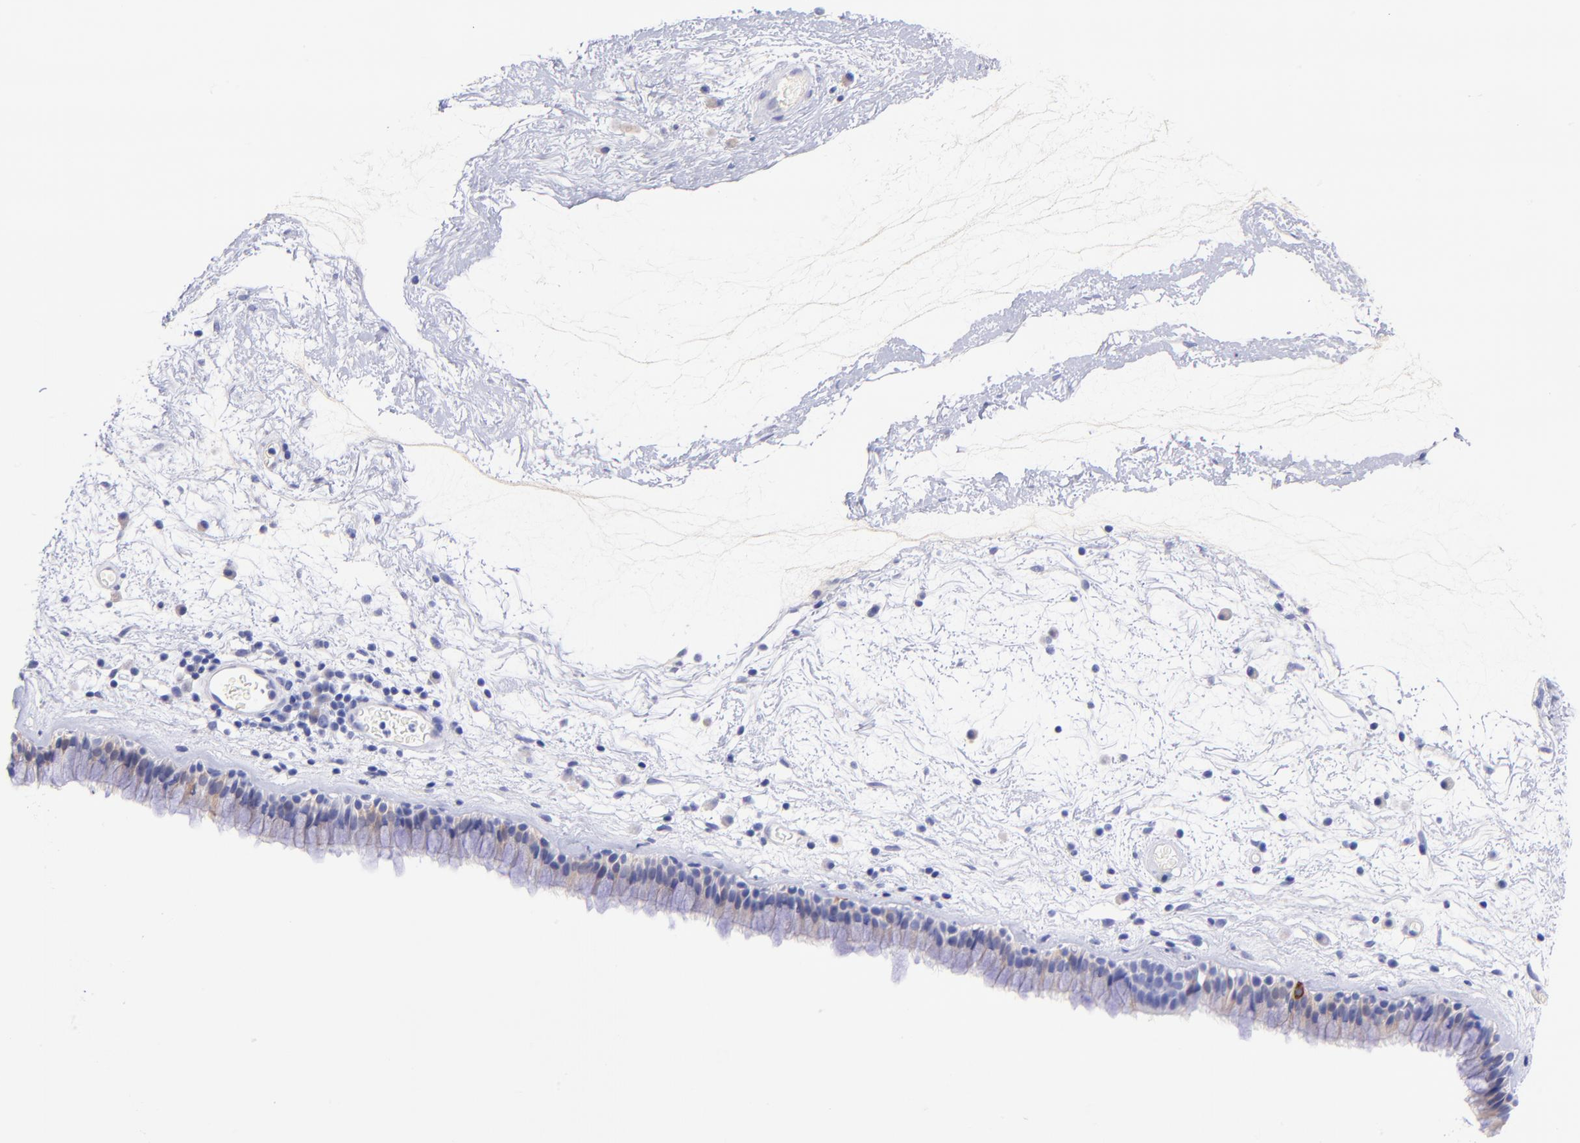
{"staining": {"intensity": "weak", "quantity": "<25%", "location": "cytoplasmic/membranous"}, "tissue": "nasopharynx", "cell_type": "Respiratory epithelial cells", "image_type": "normal", "snomed": [{"axis": "morphology", "description": "Normal tissue, NOS"}, {"axis": "morphology", "description": "Inflammation, NOS"}, {"axis": "topography", "description": "Nasopharynx"}], "caption": "Image shows no significant protein positivity in respiratory epithelial cells of unremarkable nasopharynx.", "gene": "RAB3B", "patient": {"sex": "male", "age": 48}}